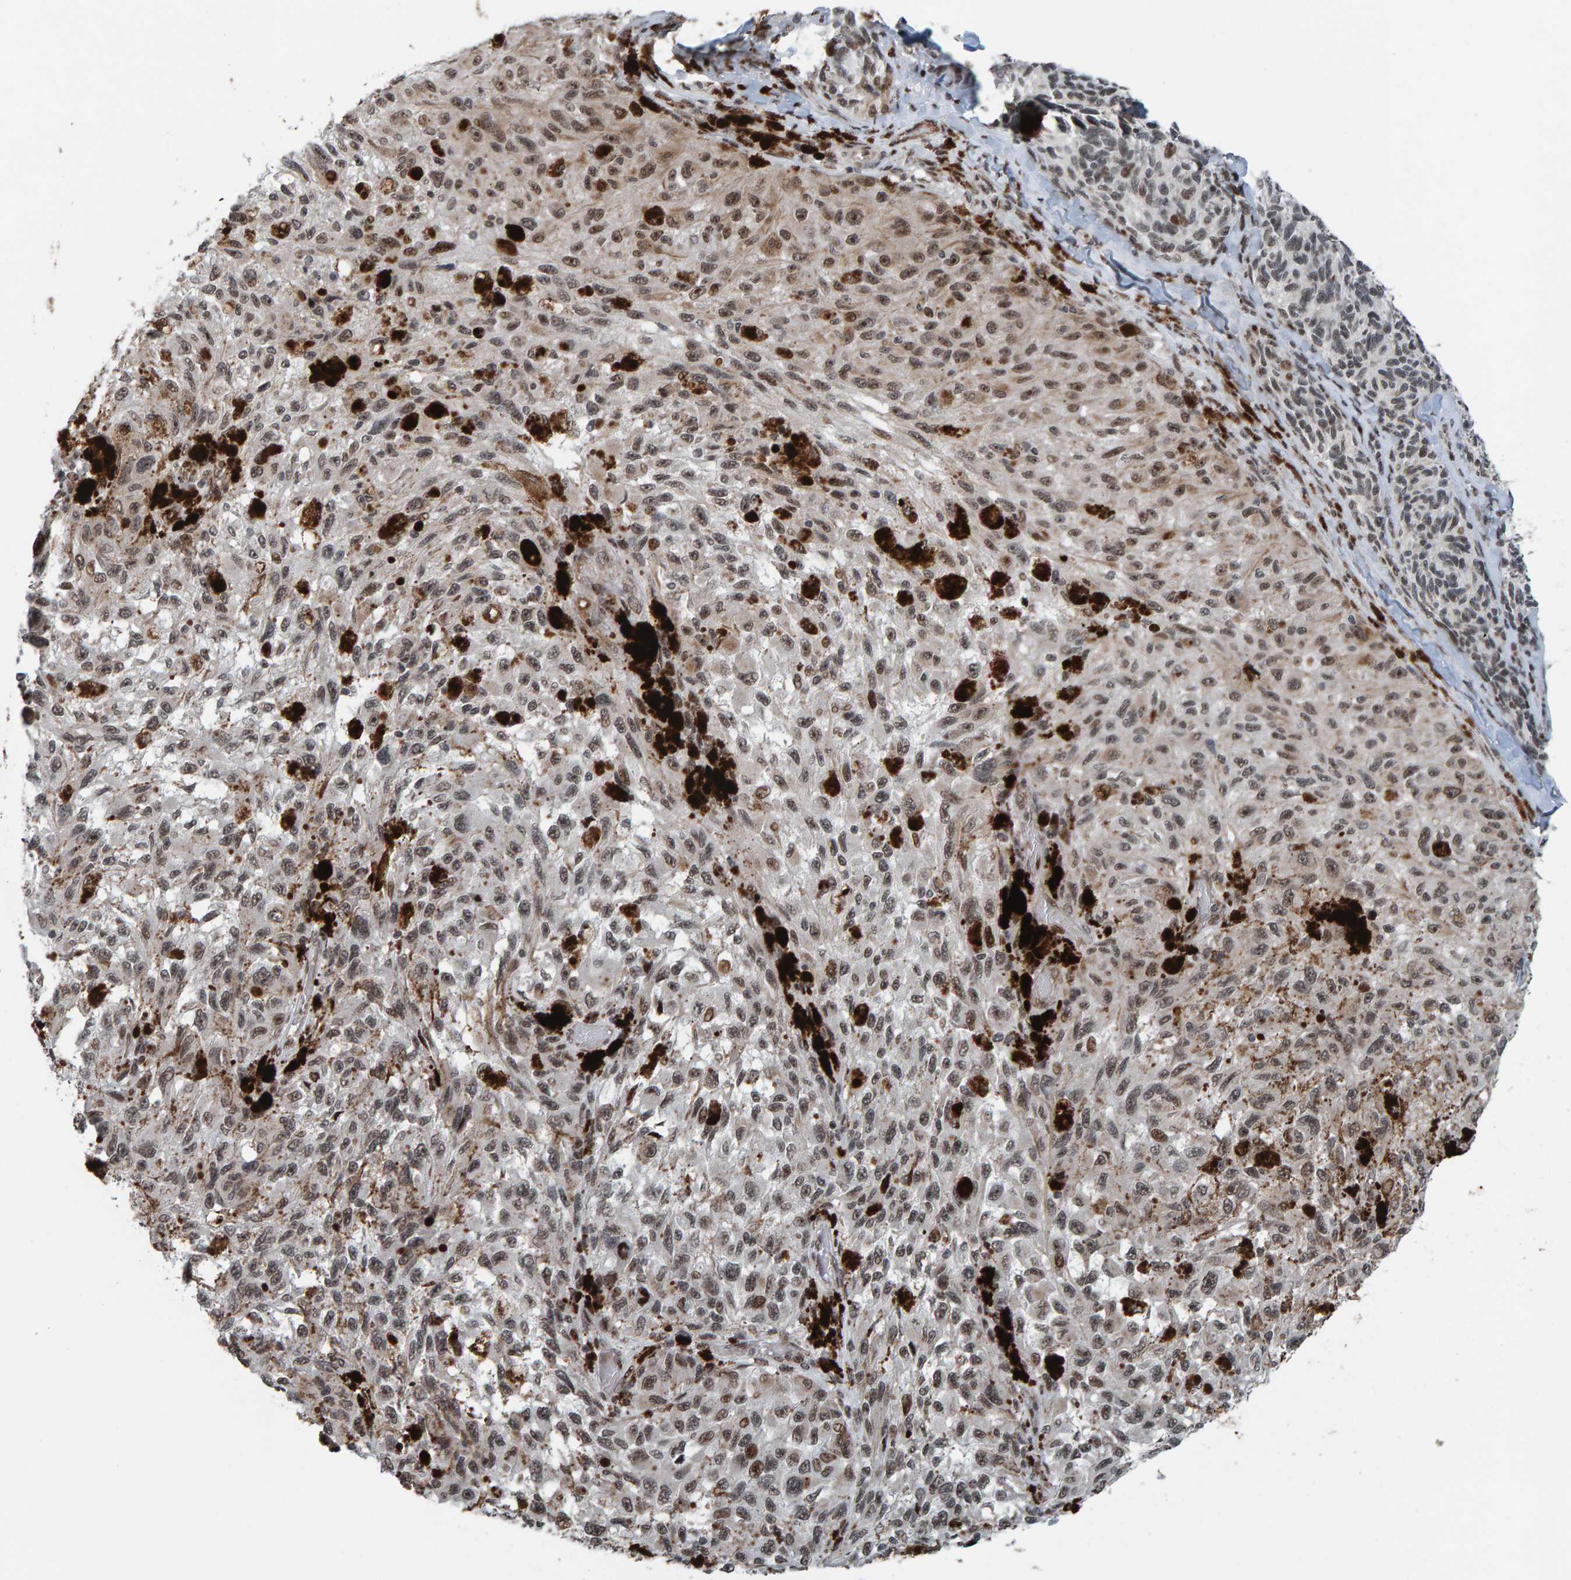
{"staining": {"intensity": "weak", "quantity": ">75%", "location": "nuclear"}, "tissue": "melanoma", "cell_type": "Tumor cells", "image_type": "cancer", "snomed": [{"axis": "morphology", "description": "Malignant melanoma, NOS"}, {"axis": "topography", "description": "Skin"}], "caption": "About >75% of tumor cells in human melanoma reveal weak nuclear protein expression as visualized by brown immunohistochemical staining.", "gene": "ZNF366", "patient": {"sex": "female", "age": 73}}